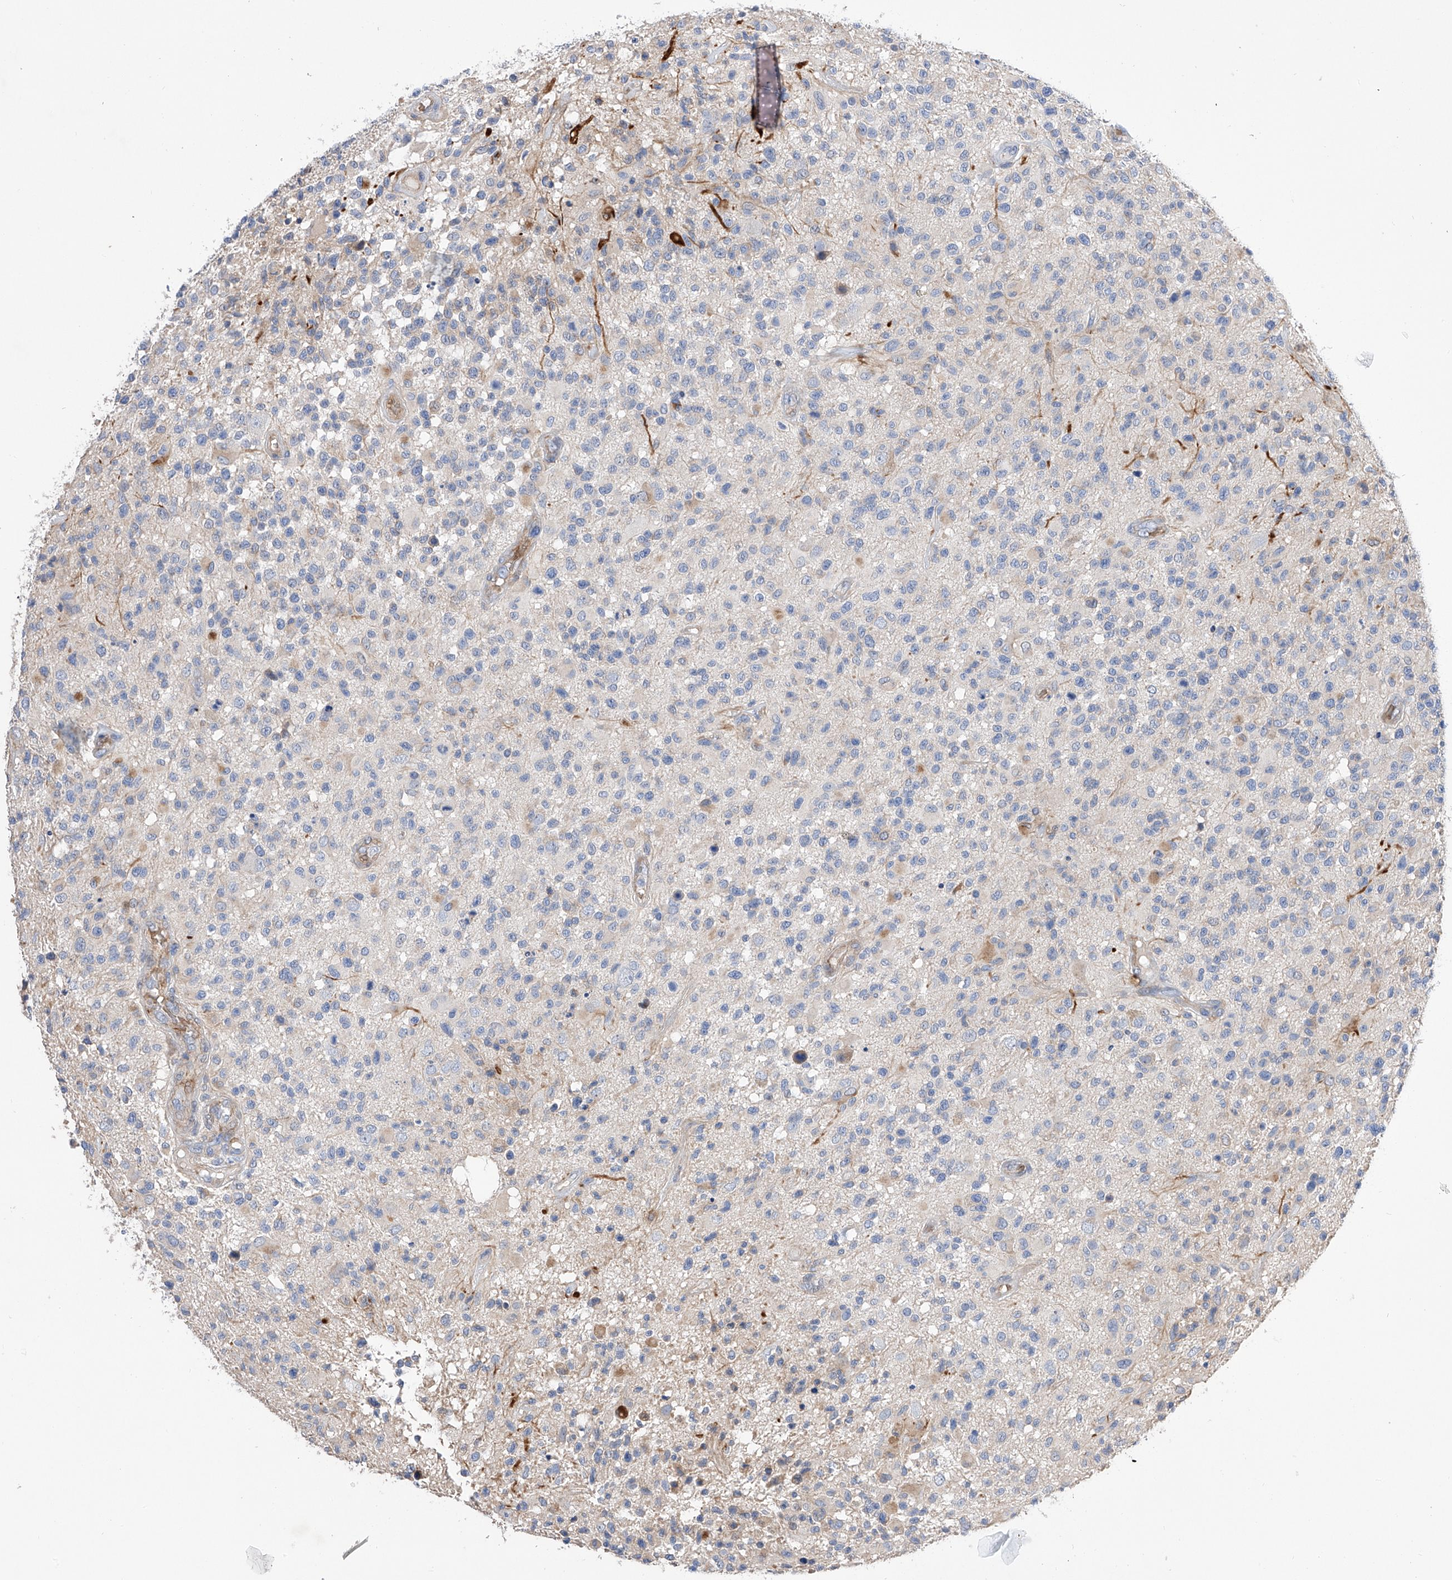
{"staining": {"intensity": "negative", "quantity": "none", "location": "none"}, "tissue": "glioma", "cell_type": "Tumor cells", "image_type": "cancer", "snomed": [{"axis": "morphology", "description": "Glioma, malignant, High grade"}, {"axis": "morphology", "description": "Glioblastoma, NOS"}, {"axis": "topography", "description": "Brain"}], "caption": "A histopathology image of glioma stained for a protein reveals no brown staining in tumor cells.", "gene": "NFATC4", "patient": {"sex": "male", "age": 60}}